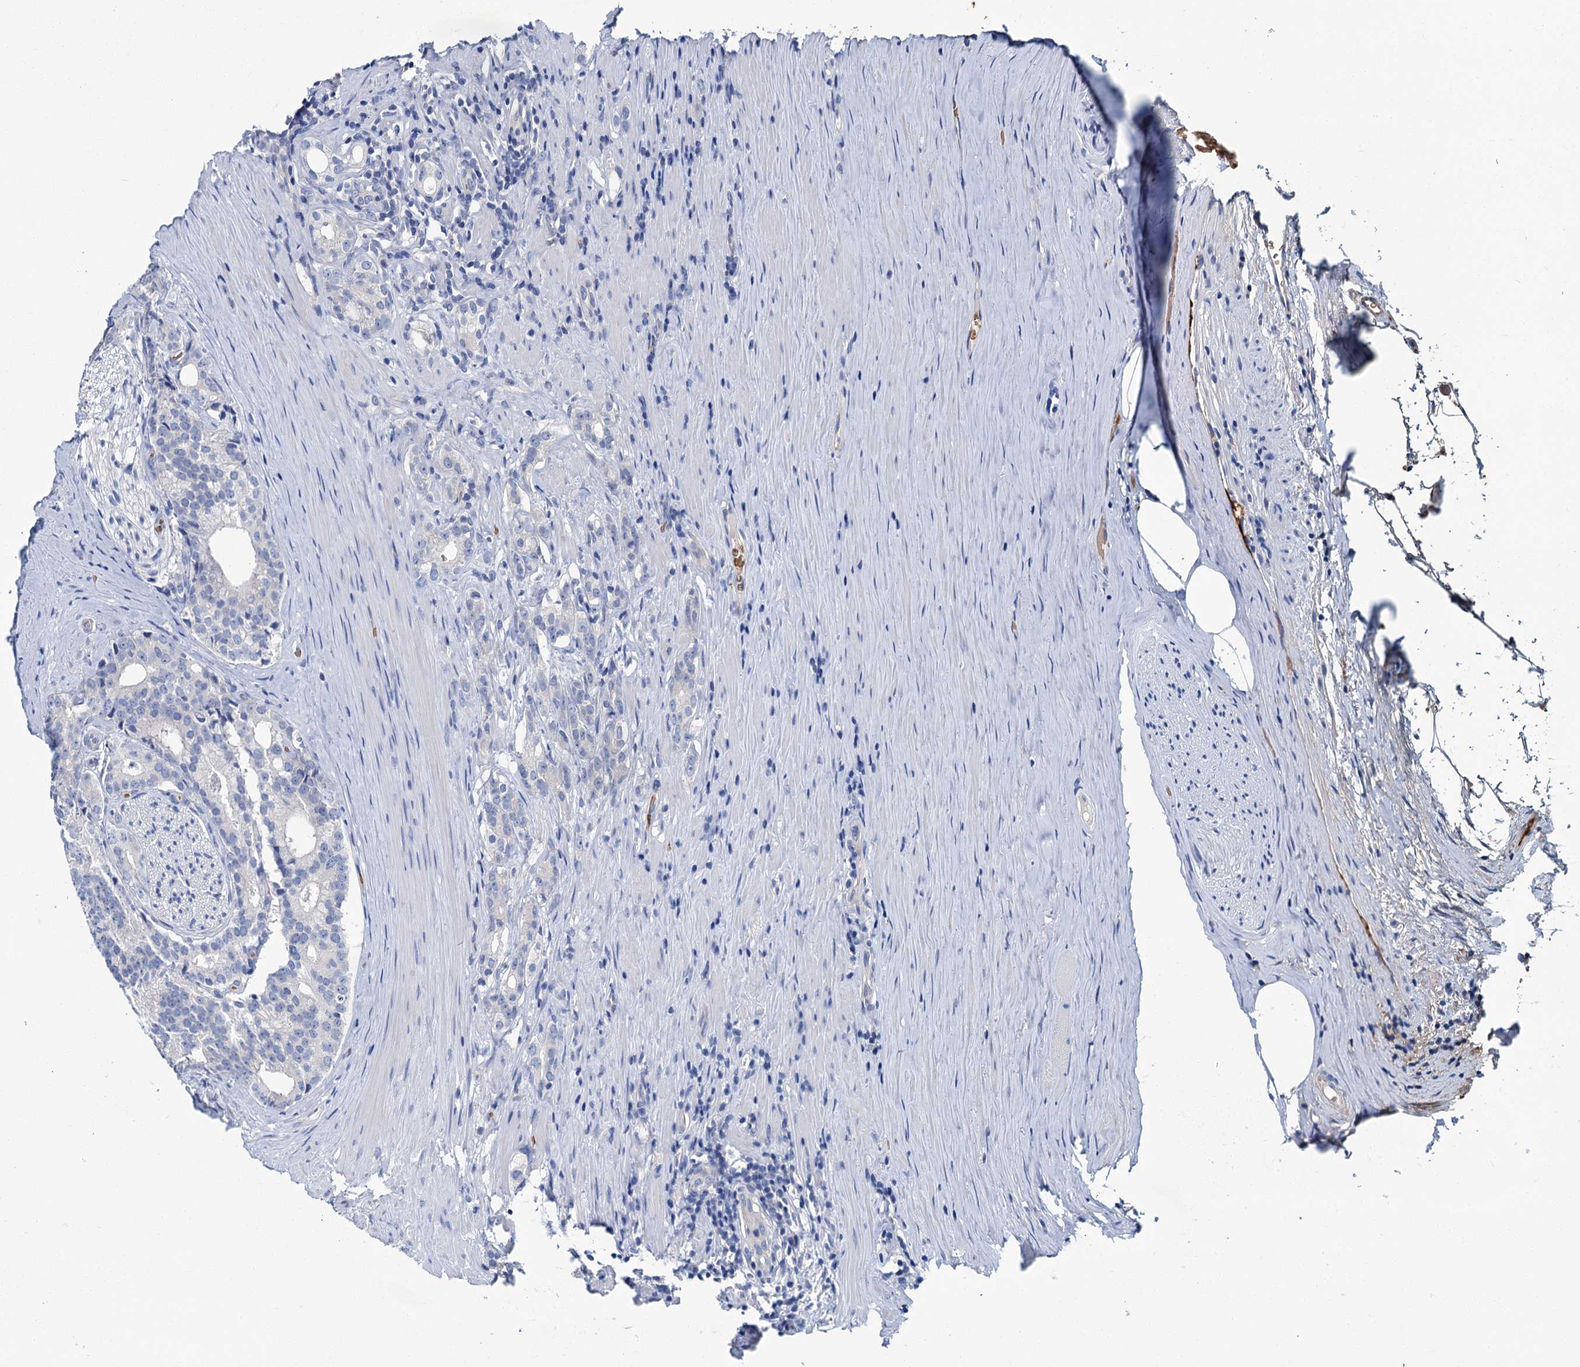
{"staining": {"intensity": "negative", "quantity": "none", "location": "none"}, "tissue": "prostate cancer", "cell_type": "Tumor cells", "image_type": "cancer", "snomed": [{"axis": "morphology", "description": "Adenocarcinoma, Low grade"}, {"axis": "topography", "description": "Prostate"}], "caption": "Tumor cells are negative for protein expression in human prostate cancer (low-grade adenocarcinoma). (DAB immunohistochemistry (IHC), high magnification).", "gene": "ATG2A", "patient": {"sex": "male", "age": 71}}